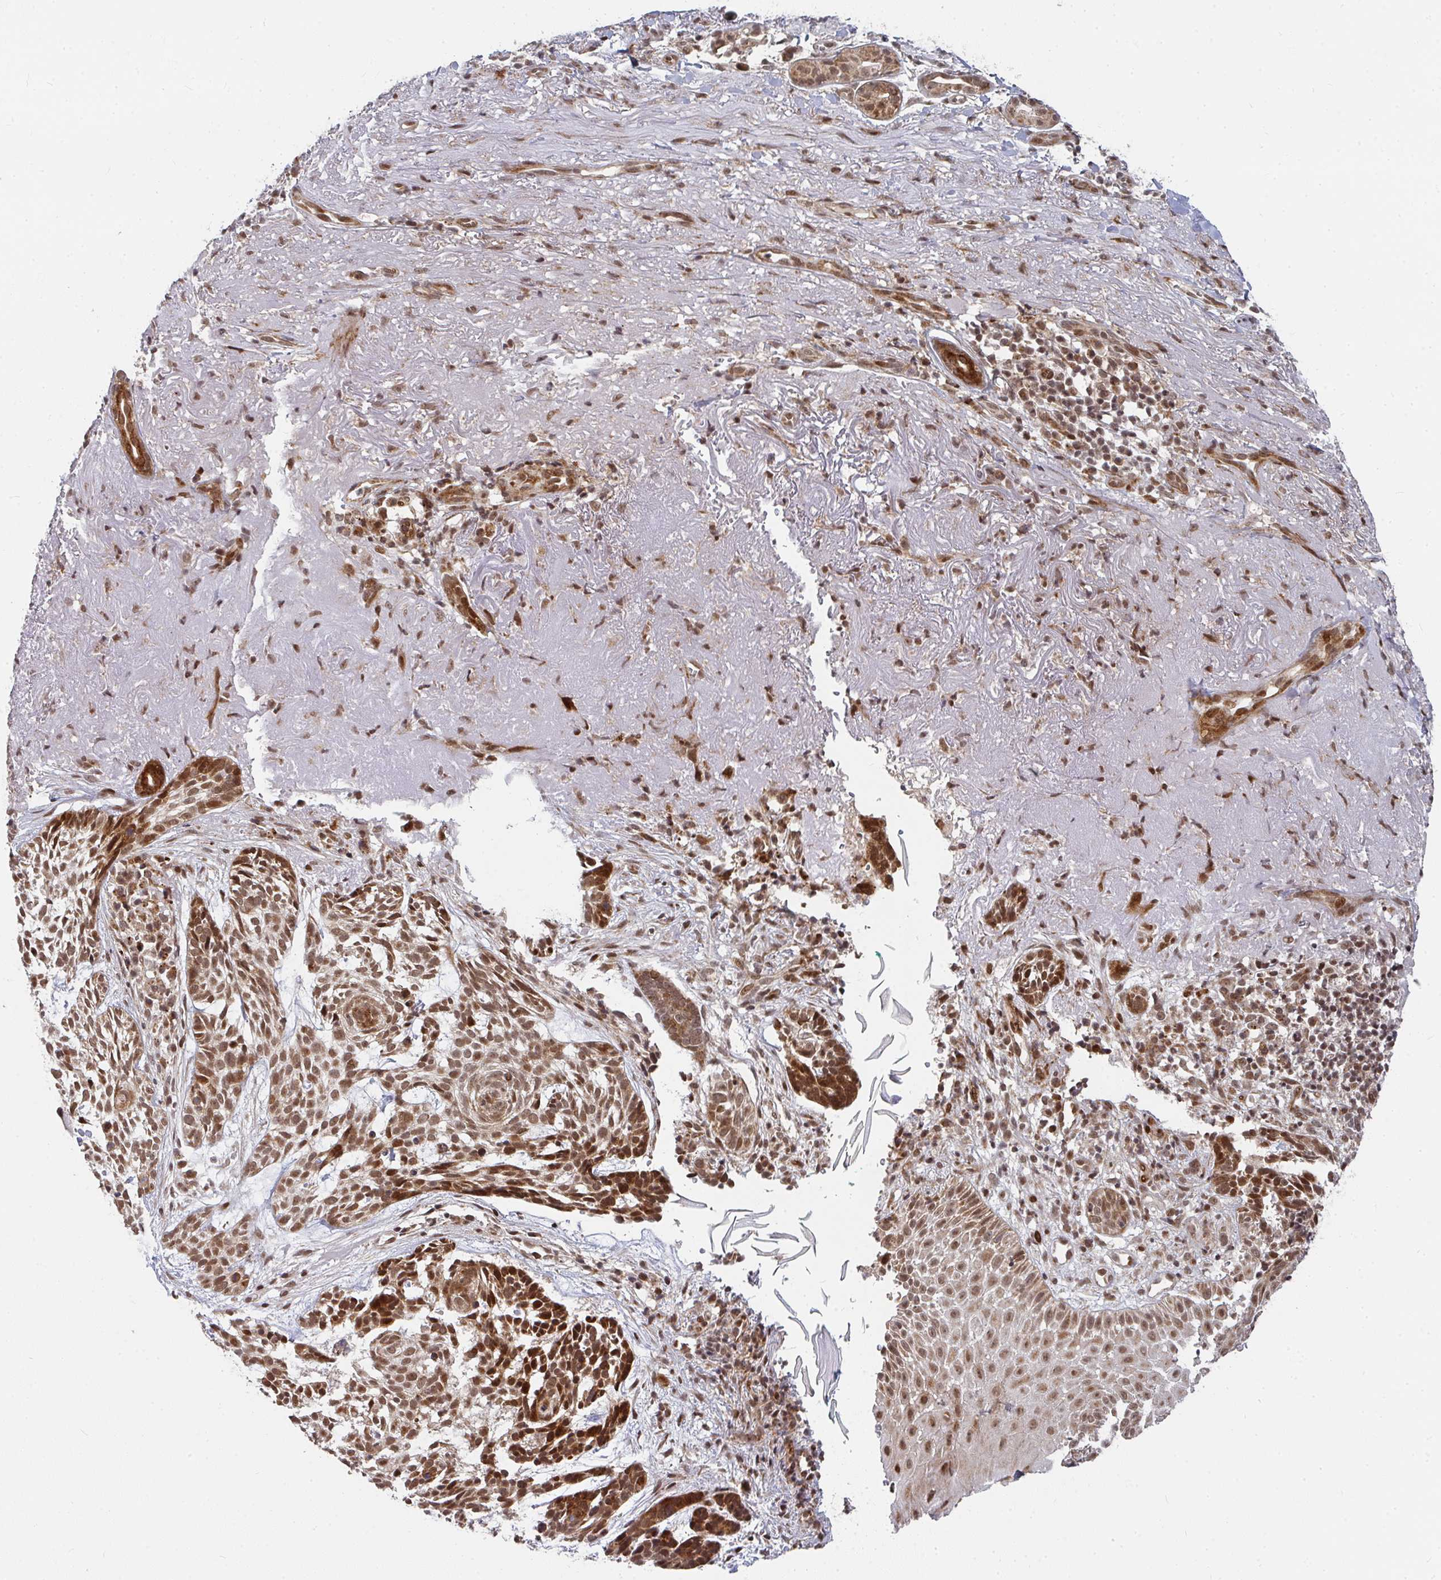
{"staining": {"intensity": "moderate", "quantity": ">75%", "location": "nuclear"}, "tissue": "skin cancer", "cell_type": "Tumor cells", "image_type": "cancer", "snomed": [{"axis": "morphology", "description": "Basal cell carcinoma"}, {"axis": "topography", "description": "Skin"}, {"axis": "topography", "description": "Skin of face"}], "caption": "Immunohistochemical staining of skin cancer (basal cell carcinoma) shows medium levels of moderate nuclear protein staining in approximately >75% of tumor cells. (IHC, brightfield microscopy, high magnification).", "gene": "RBBP5", "patient": {"sex": "female", "age": 80}}